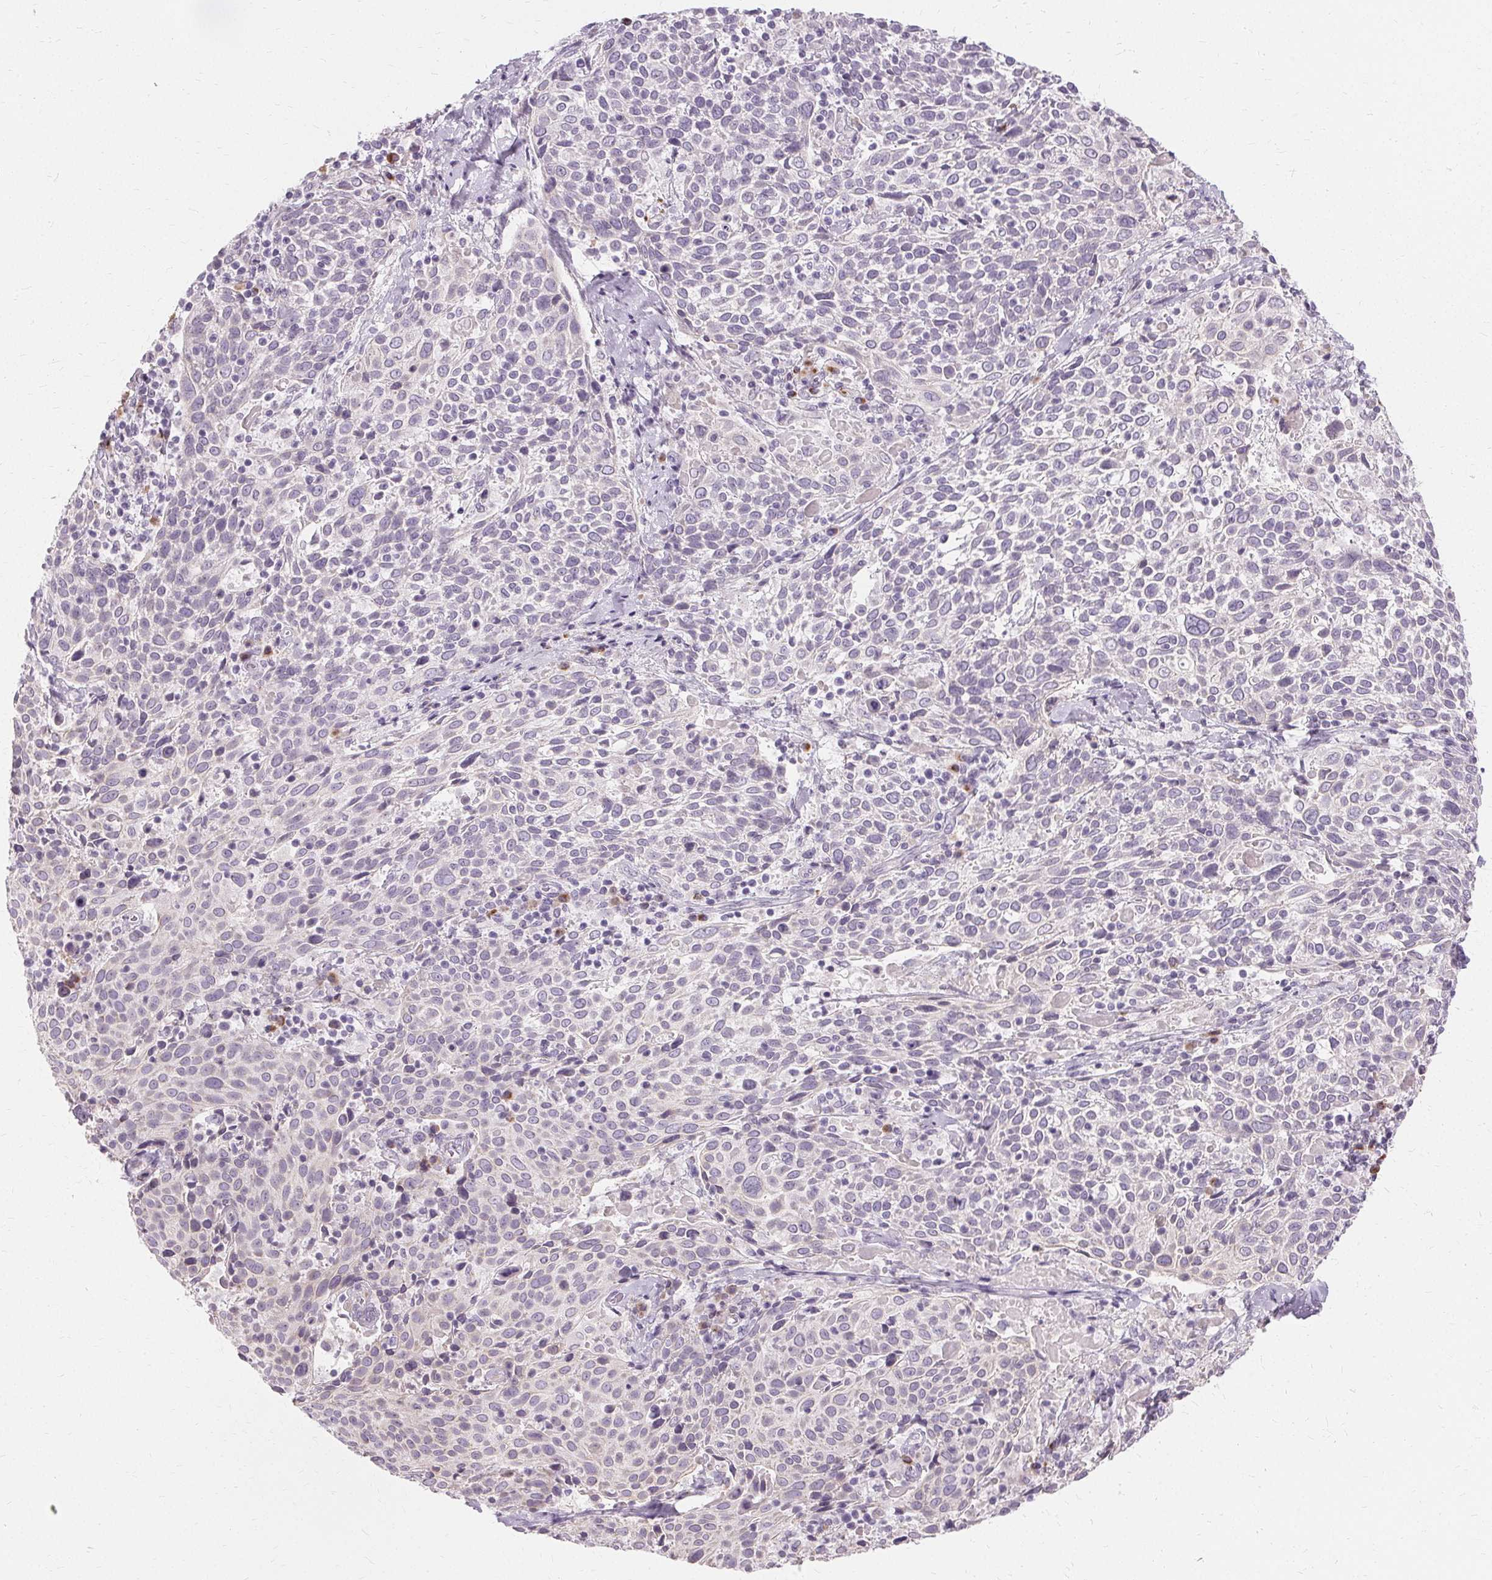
{"staining": {"intensity": "negative", "quantity": "none", "location": "none"}, "tissue": "cervical cancer", "cell_type": "Tumor cells", "image_type": "cancer", "snomed": [{"axis": "morphology", "description": "Squamous cell carcinoma, NOS"}, {"axis": "topography", "description": "Cervix"}], "caption": "Tumor cells are negative for brown protein staining in cervical cancer (squamous cell carcinoma).", "gene": "FCRL3", "patient": {"sex": "female", "age": 61}}